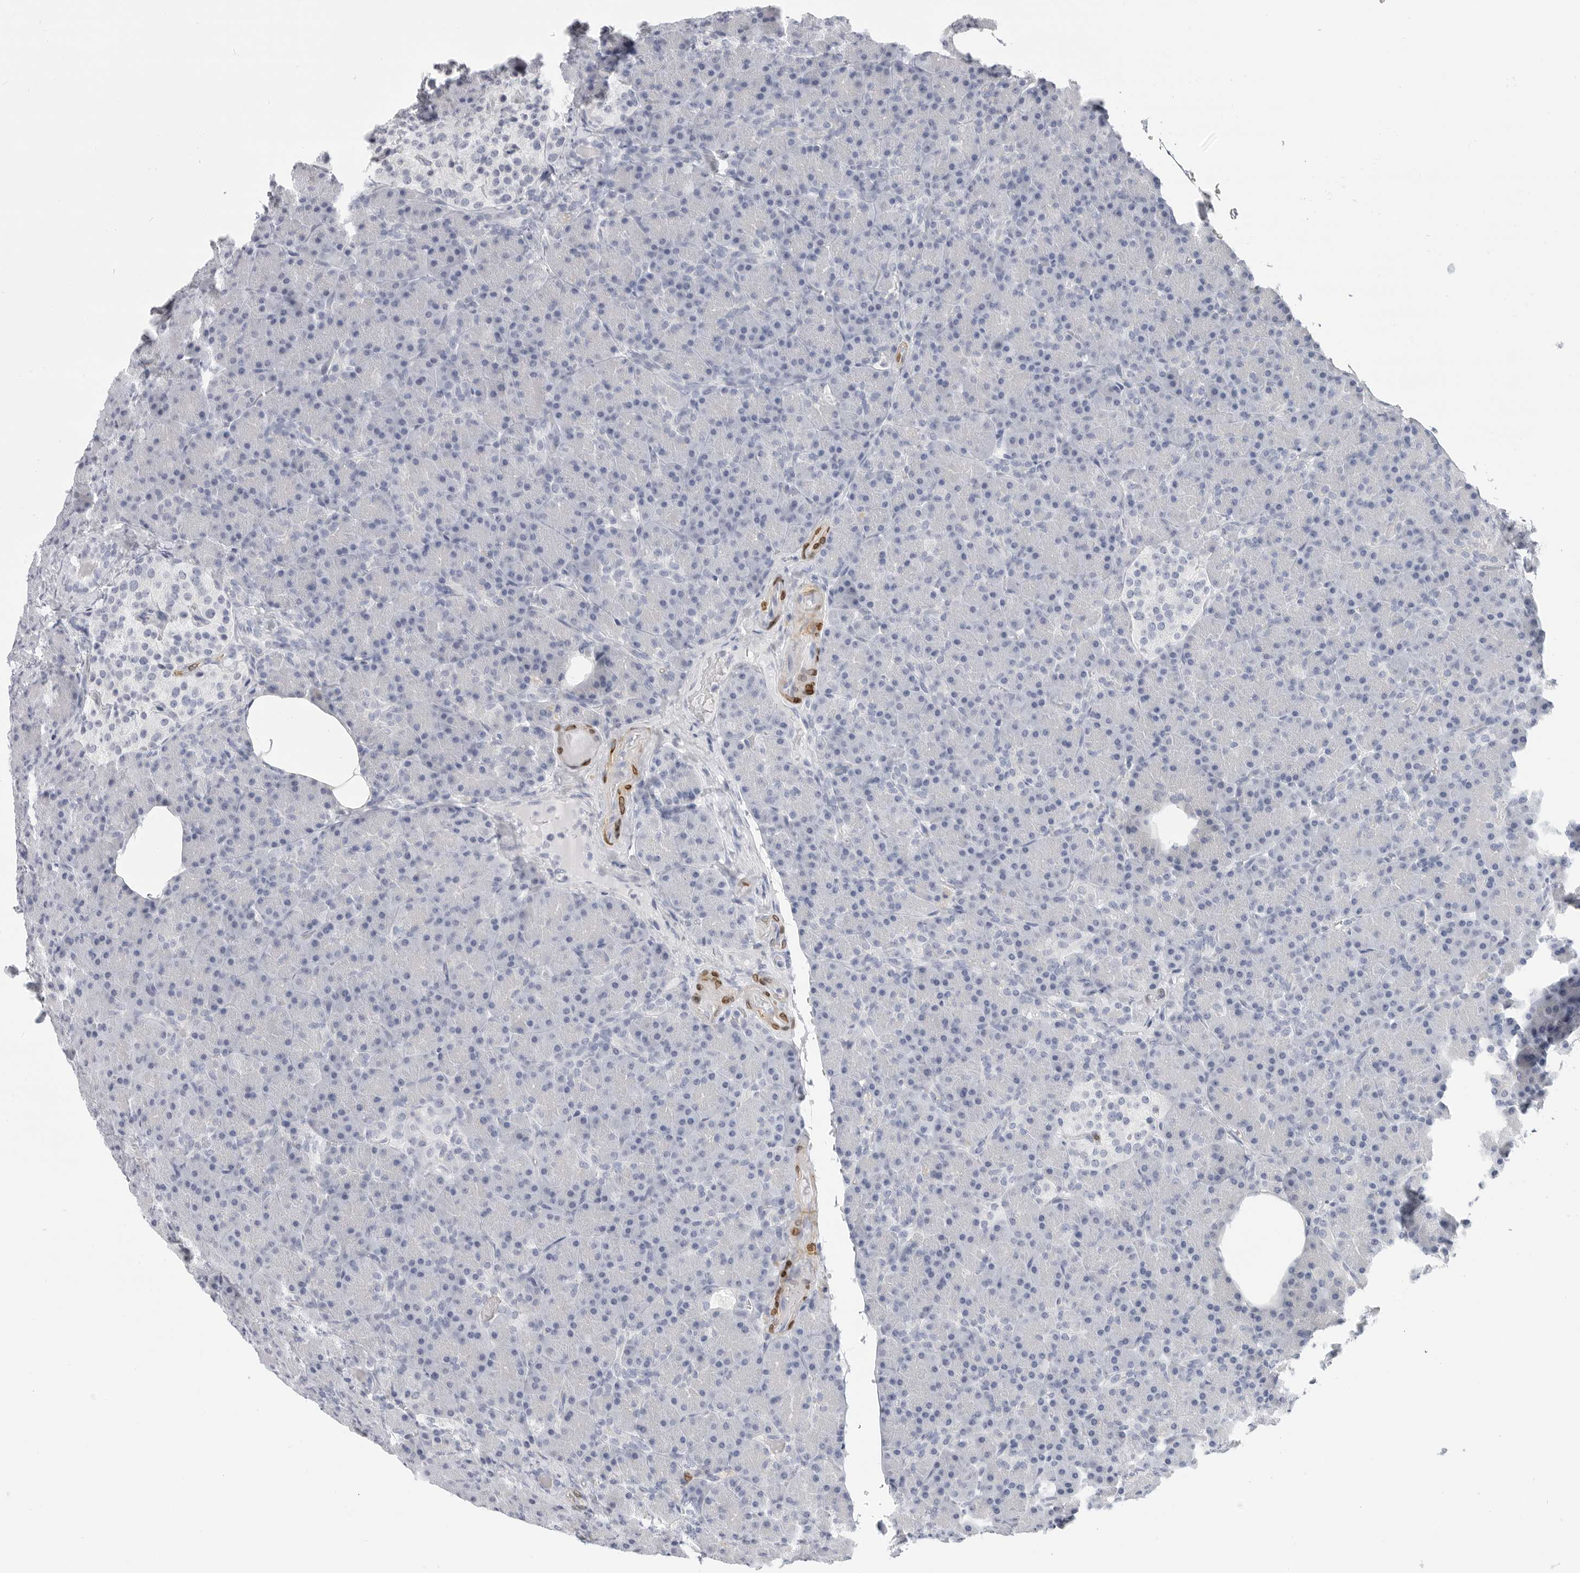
{"staining": {"intensity": "negative", "quantity": "none", "location": "none"}, "tissue": "pancreas", "cell_type": "Exocrine glandular cells", "image_type": "normal", "snomed": [{"axis": "morphology", "description": "Normal tissue, NOS"}, {"axis": "topography", "description": "Pancreas"}], "caption": "IHC photomicrograph of unremarkable pancreas stained for a protein (brown), which demonstrates no expression in exocrine glandular cells.", "gene": "PLN", "patient": {"sex": "female", "age": 43}}